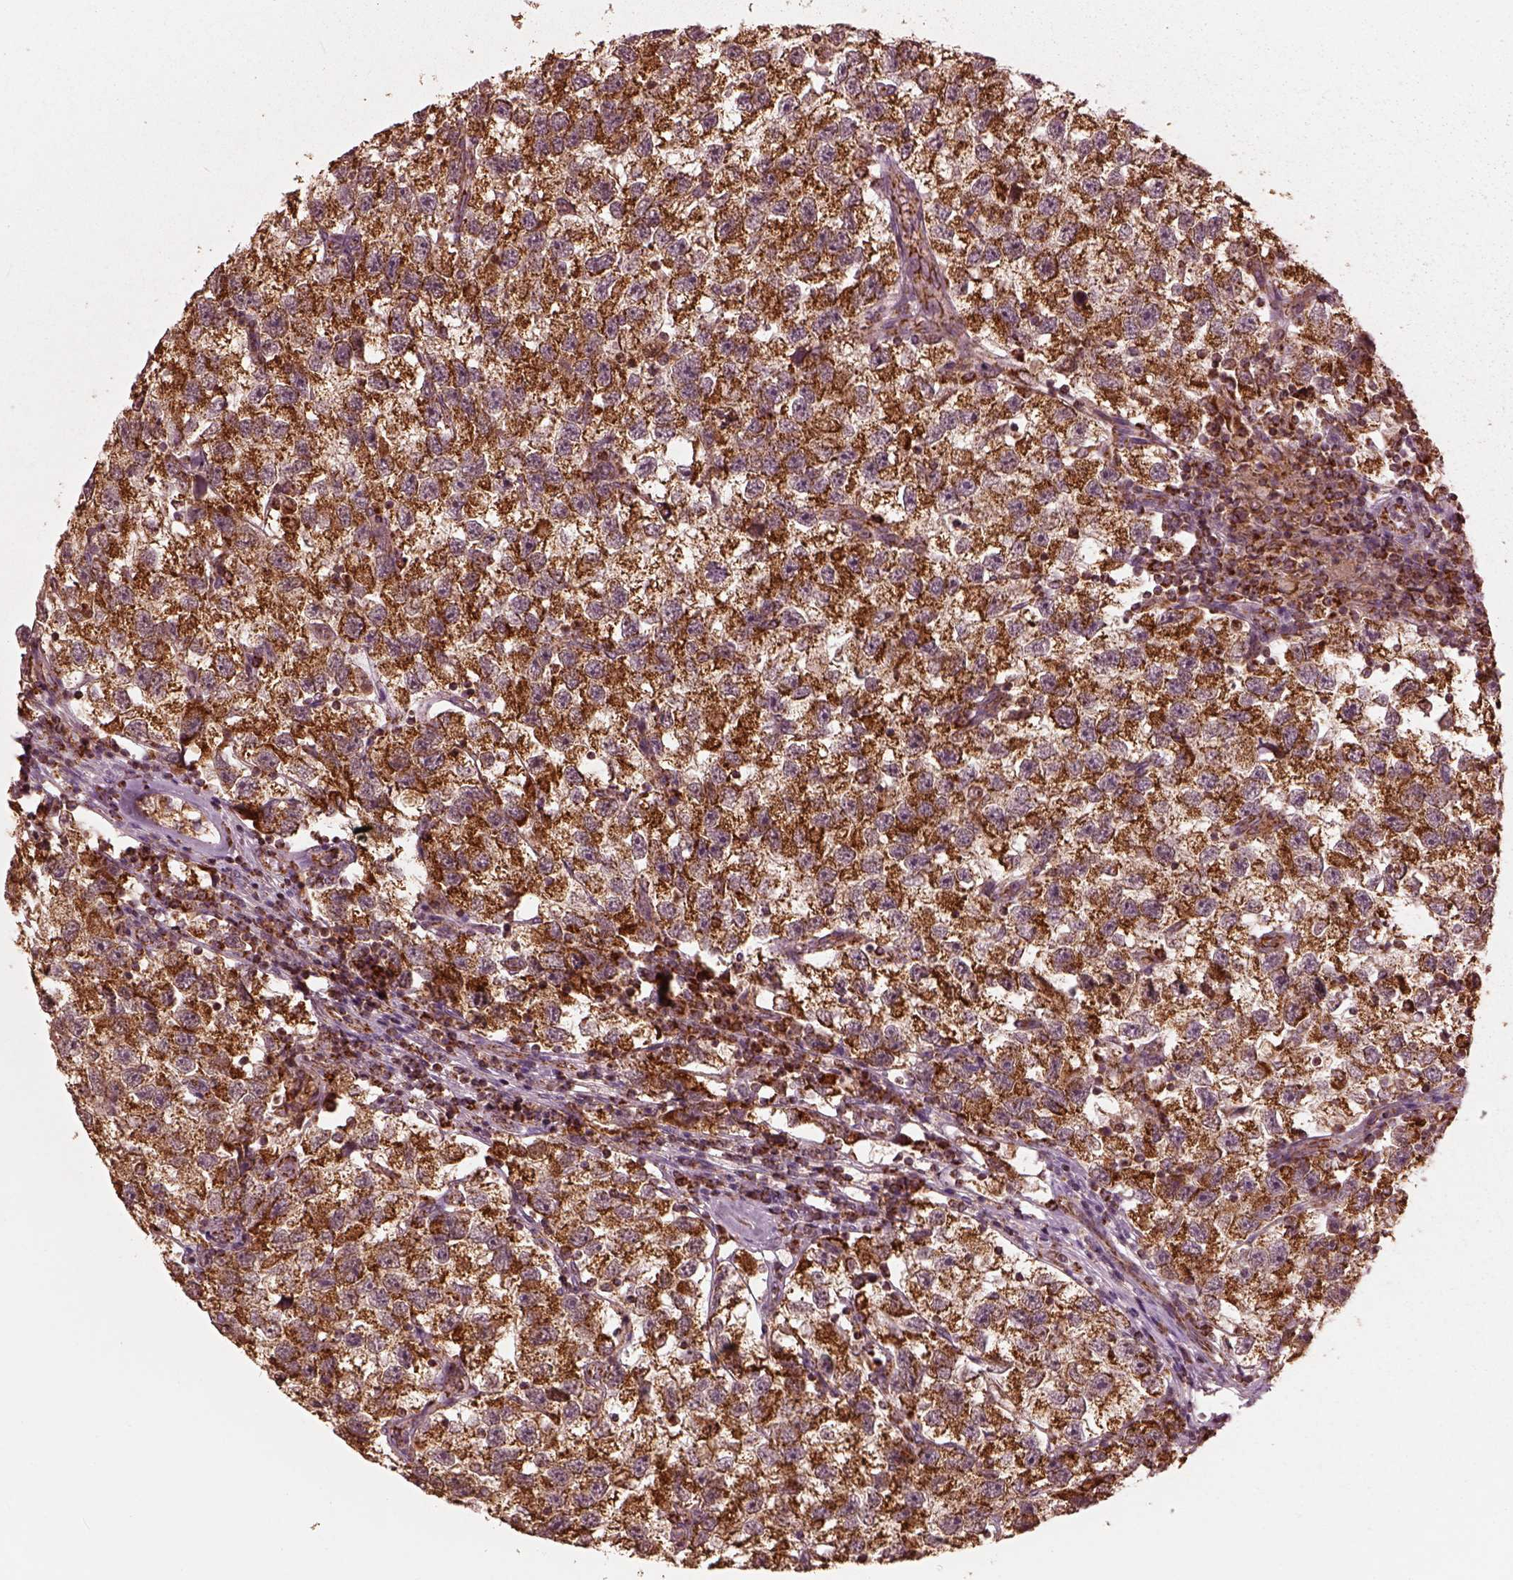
{"staining": {"intensity": "strong", "quantity": ">75%", "location": "cytoplasmic/membranous"}, "tissue": "testis cancer", "cell_type": "Tumor cells", "image_type": "cancer", "snomed": [{"axis": "morphology", "description": "Seminoma, NOS"}, {"axis": "topography", "description": "Testis"}], "caption": "Brown immunohistochemical staining in testis cancer shows strong cytoplasmic/membranous positivity in approximately >75% of tumor cells. (IHC, brightfield microscopy, high magnification).", "gene": "NDUFB10", "patient": {"sex": "male", "age": 26}}